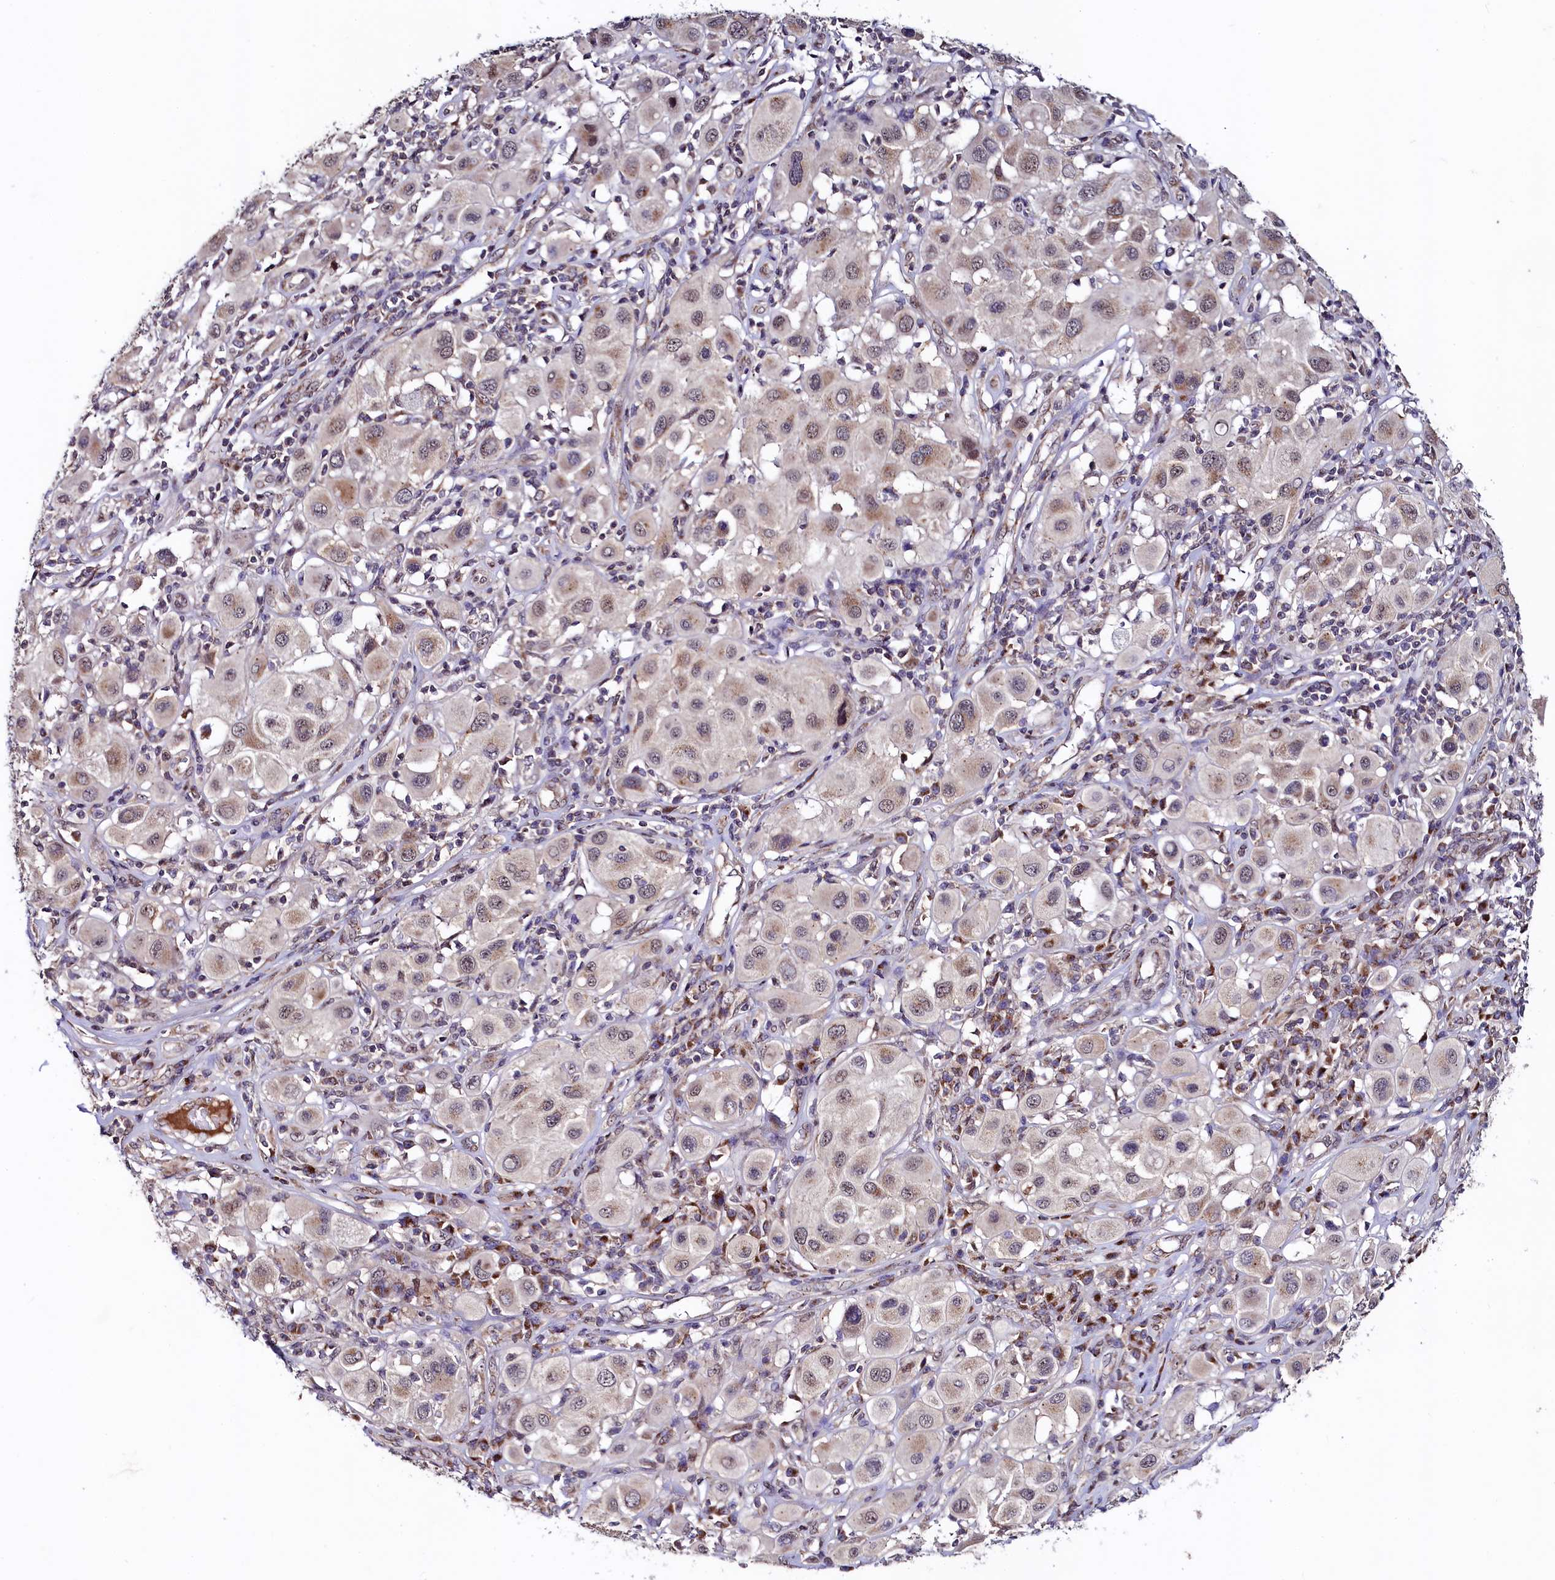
{"staining": {"intensity": "weak", "quantity": "25%-75%", "location": "cytoplasmic/membranous,nuclear"}, "tissue": "melanoma", "cell_type": "Tumor cells", "image_type": "cancer", "snomed": [{"axis": "morphology", "description": "Malignant melanoma, Metastatic site"}, {"axis": "topography", "description": "Skin"}], "caption": "Melanoma stained for a protein (brown) shows weak cytoplasmic/membranous and nuclear positive positivity in about 25%-75% of tumor cells.", "gene": "SEC24C", "patient": {"sex": "male", "age": 41}}